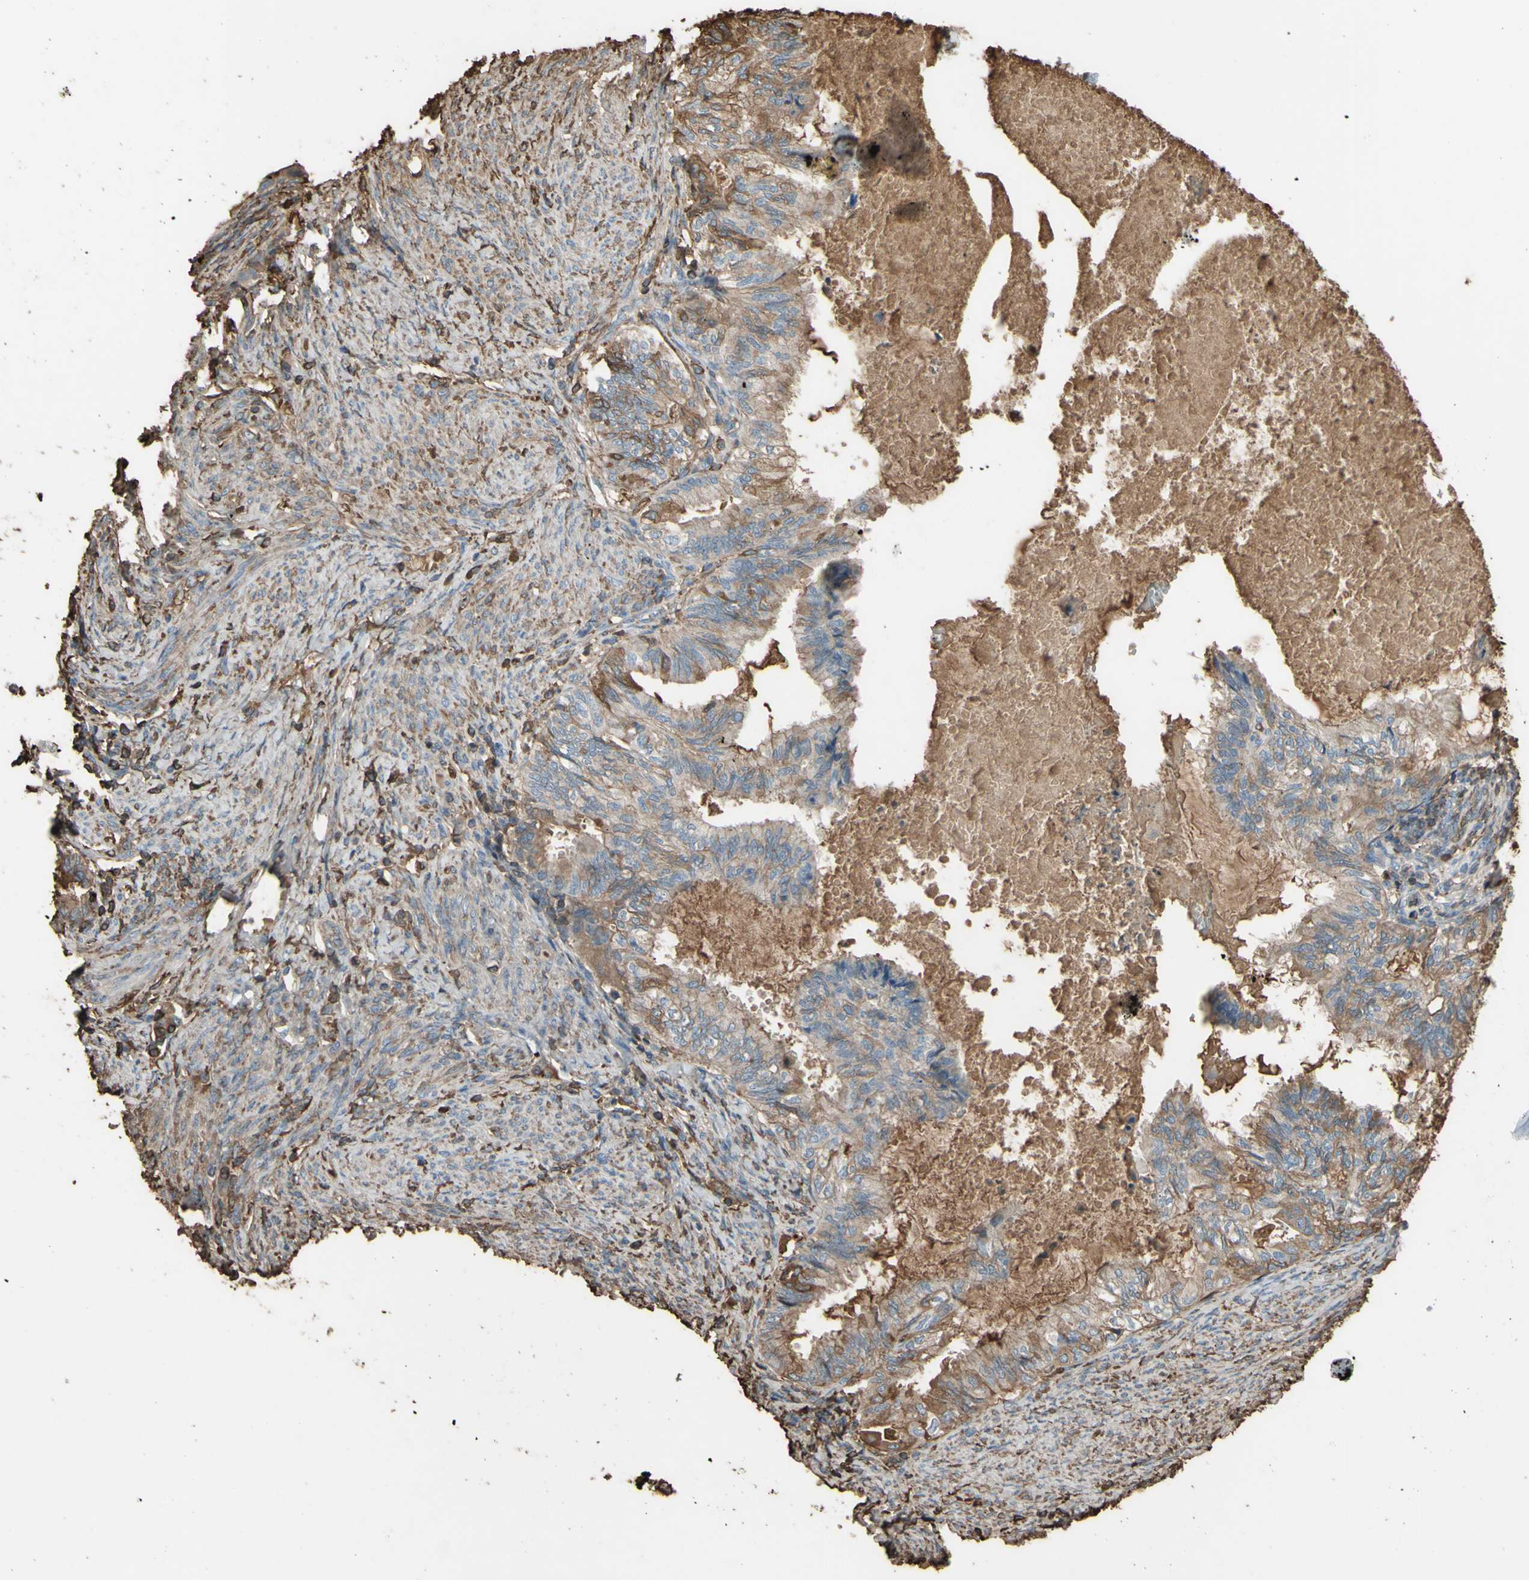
{"staining": {"intensity": "moderate", "quantity": "25%-75%", "location": "cytoplasmic/membranous"}, "tissue": "cervical cancer", "cell_type": "Tumor cells", "image_type": "cancer", "snomed": [{"axis": "morphology", "description": "Normal tissue, NOS"}, {"axis": "morphology", "description": "Adenocarcinoma, NOS"}, {"axis": "topography", "description": "Cervix"}, {"axis": "topography", "description": "Endometrium"}], "caption": "IHC micrograph of human cervical cancer stained for a protein (brown), which exhibits medium levels of moderate cytoplasmic/membranous expression in about 25%-75% of tumor cells.", "gene": "PTGDS", "patient": {"sex": "female", "age": 86}}